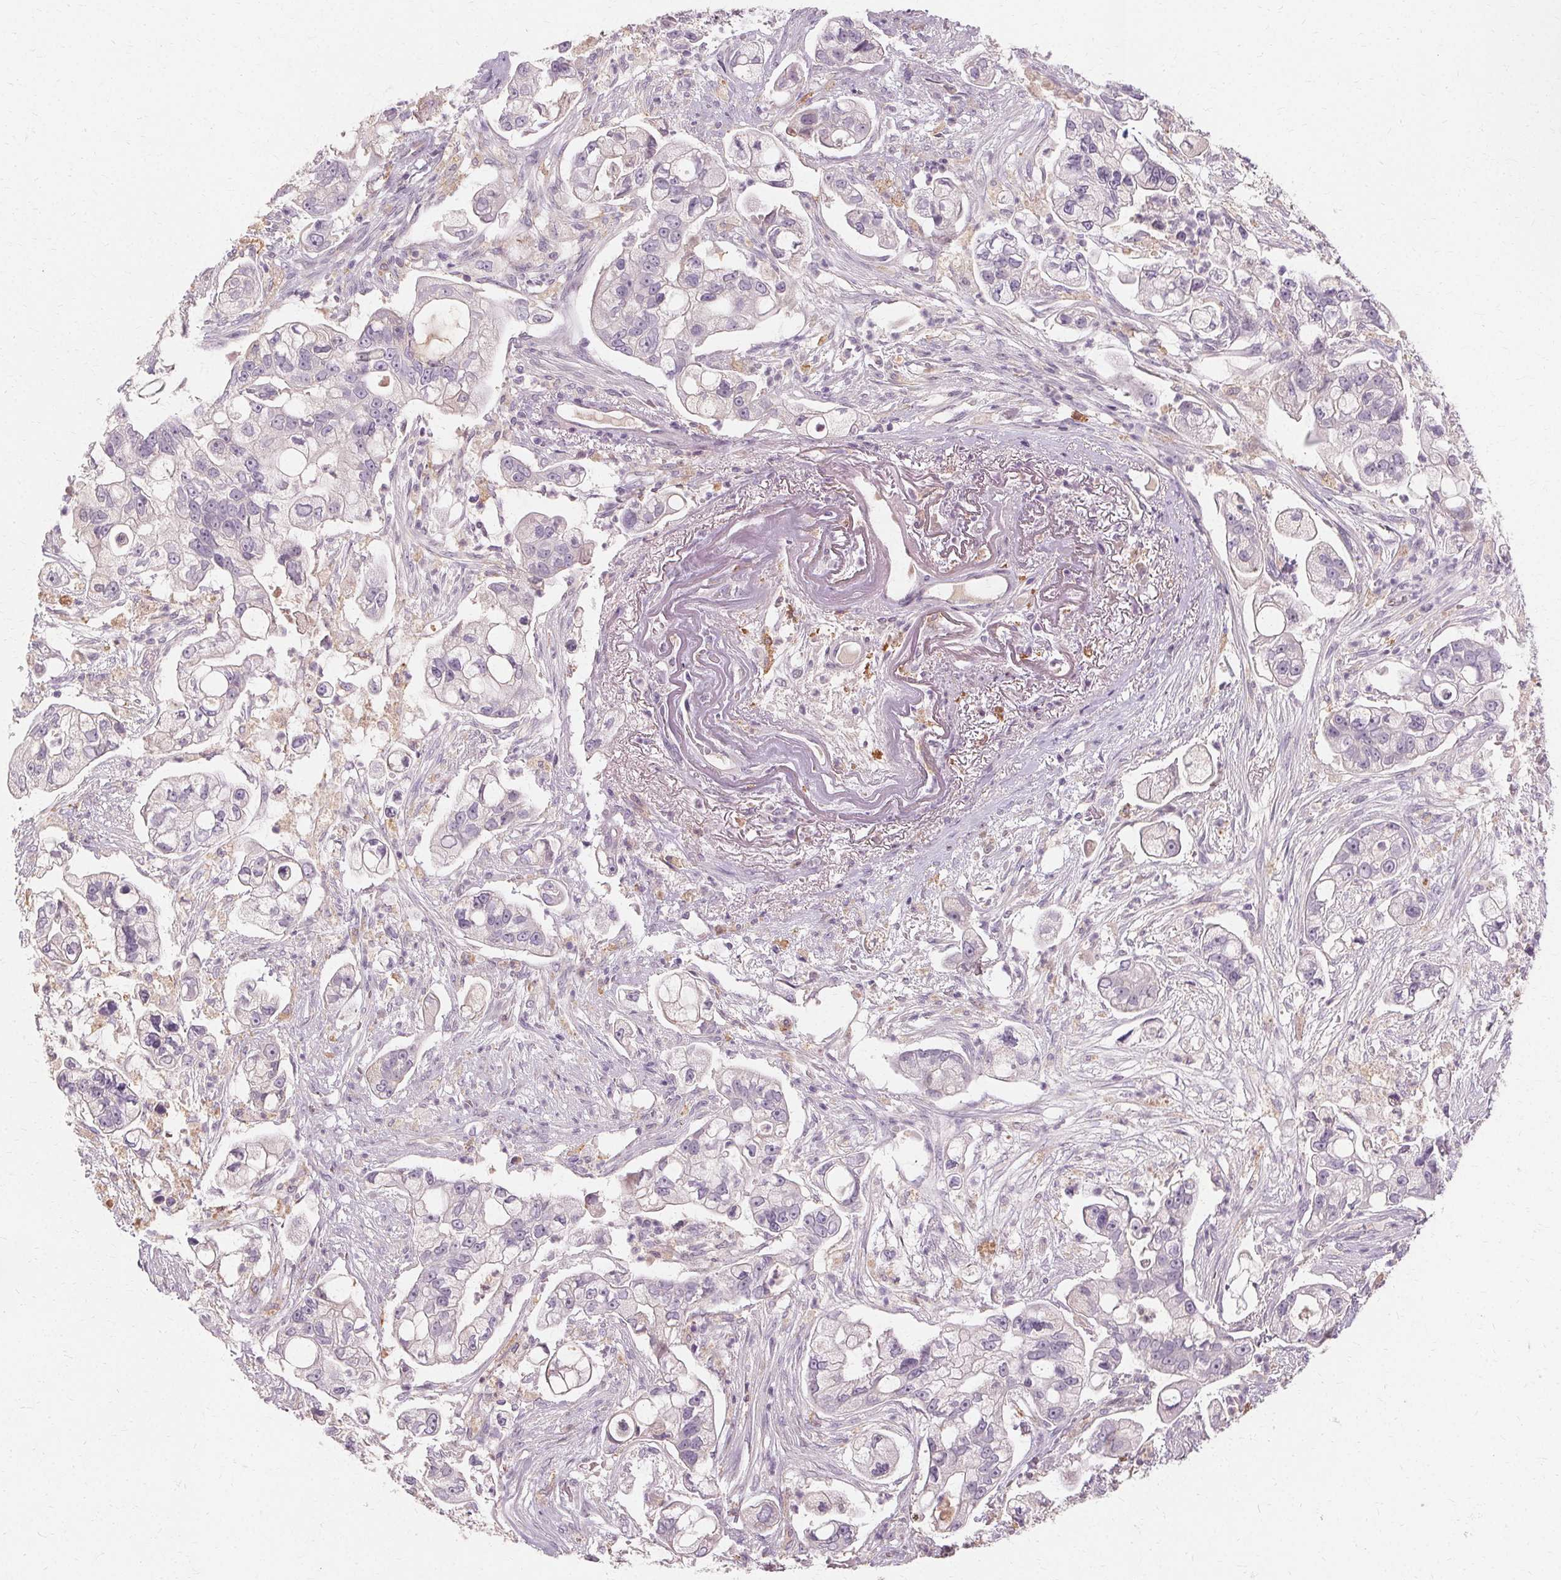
{"staining": {"intensity": "negative", "quantity": "none", "location": "none"}, "tissue": "pancreatic cancer", "cell_type": "Tumor cells", "image_type": "cancer", "snomed": [{"axis": "morphology", "description": "Adenocarcinoma, NOS"}, {"axis": "topography", "description": "Pancreas"}], "caption": "A photomicrograph of human pancreatic adenocarcinoma is negative for staining in tumor cells.", "gene": "IFNGR1", "patient": {"sex": "female", "age": 69}}